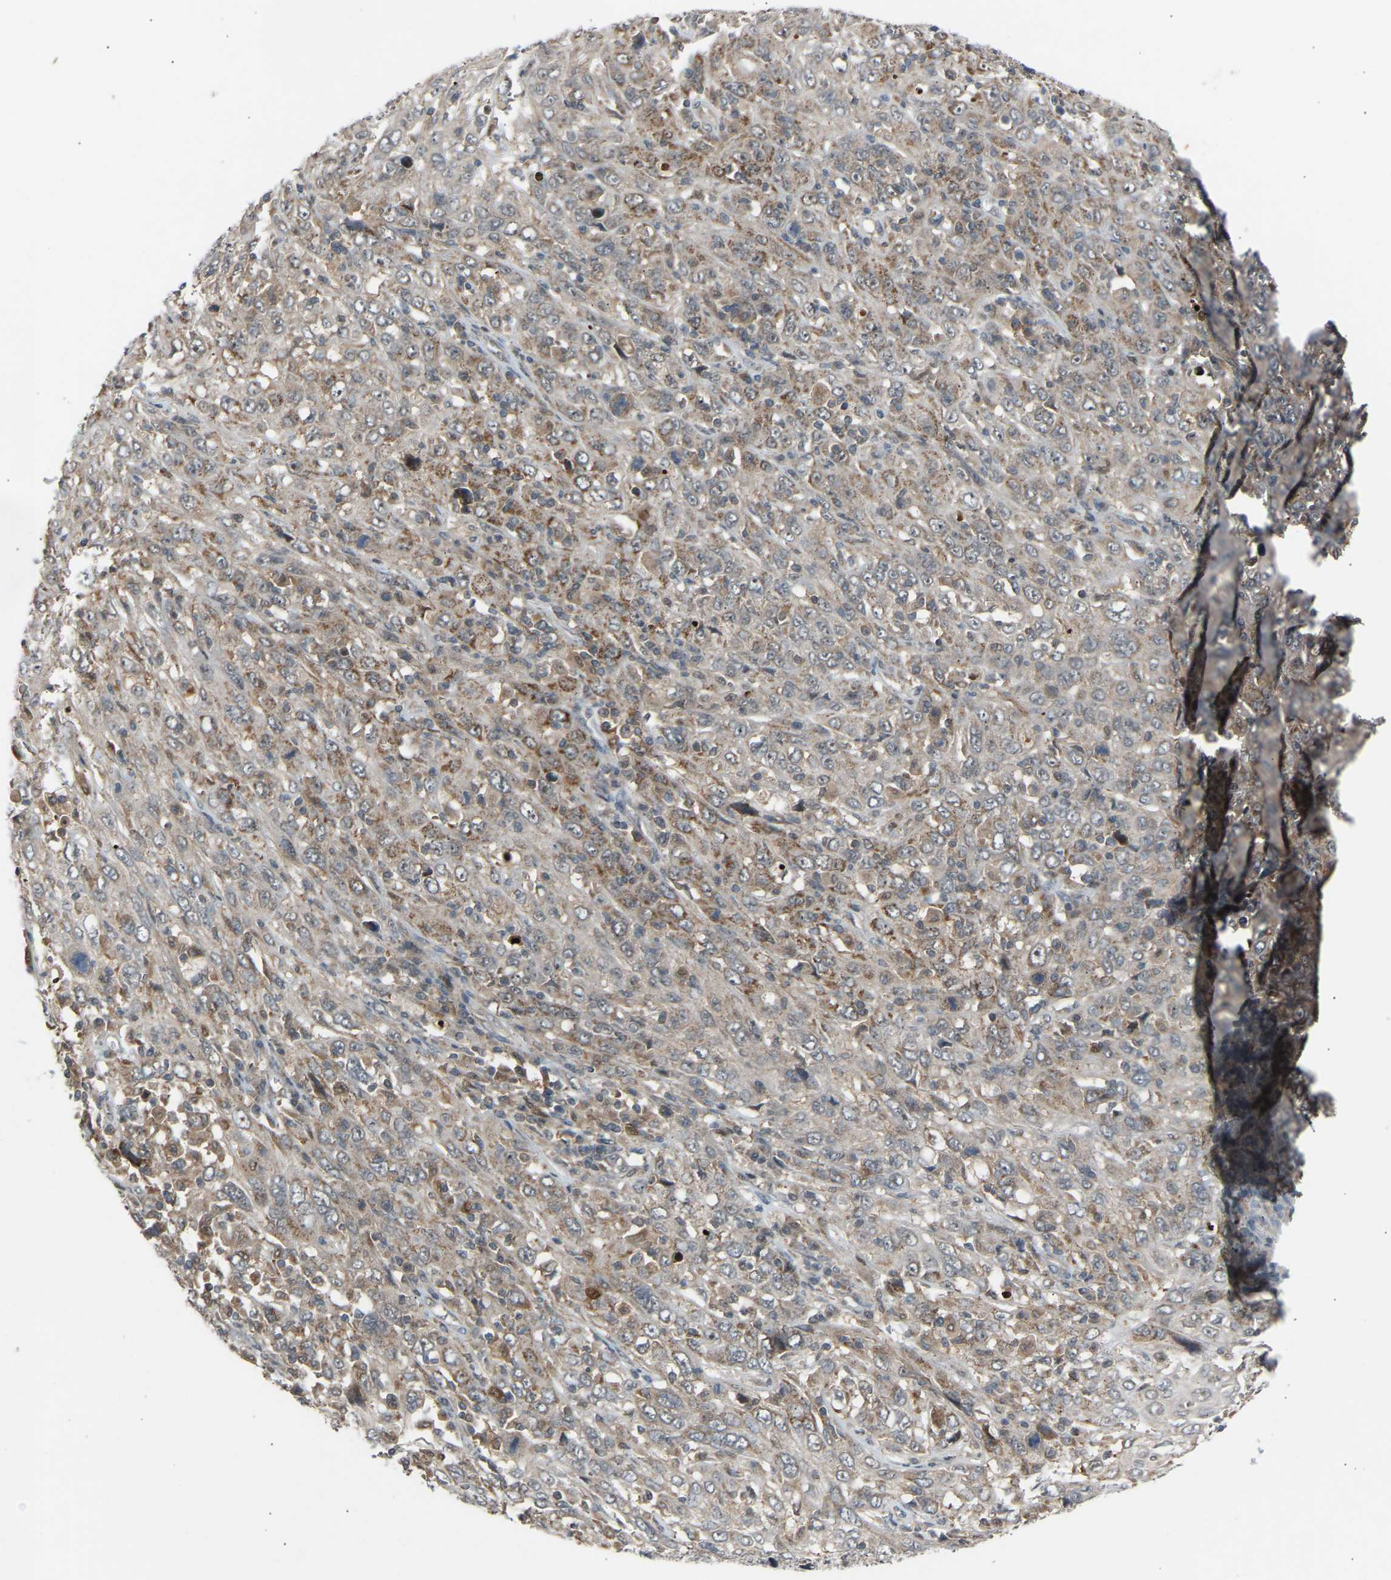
{"staining": {"intensity": "weak", "quantity": "25%-75%", "location": "cytoplasmic/membranous"}, "tissue": "cervical cancer", "cell_type": "Tumor cells", "image_type": "cancer", "snomed": [{"axis": "morphology", "description": "Squamous cell carcinoma, NOS"}, {"axis": "topography", "description": "Cervix"}], "caption": "The photomicrograph shows immunohistochemical staining of cervical squamous cell carcinoma. There is weak cytoplasmic/membranous staining is identified in about 25%-75% of tumor cells. (DAB (3,3'-diaminobenzidine) IHC with brightfield microscopy, high magnification).", "gene": "SLIRP", "patient": {"sex": "female", "age": 46}}